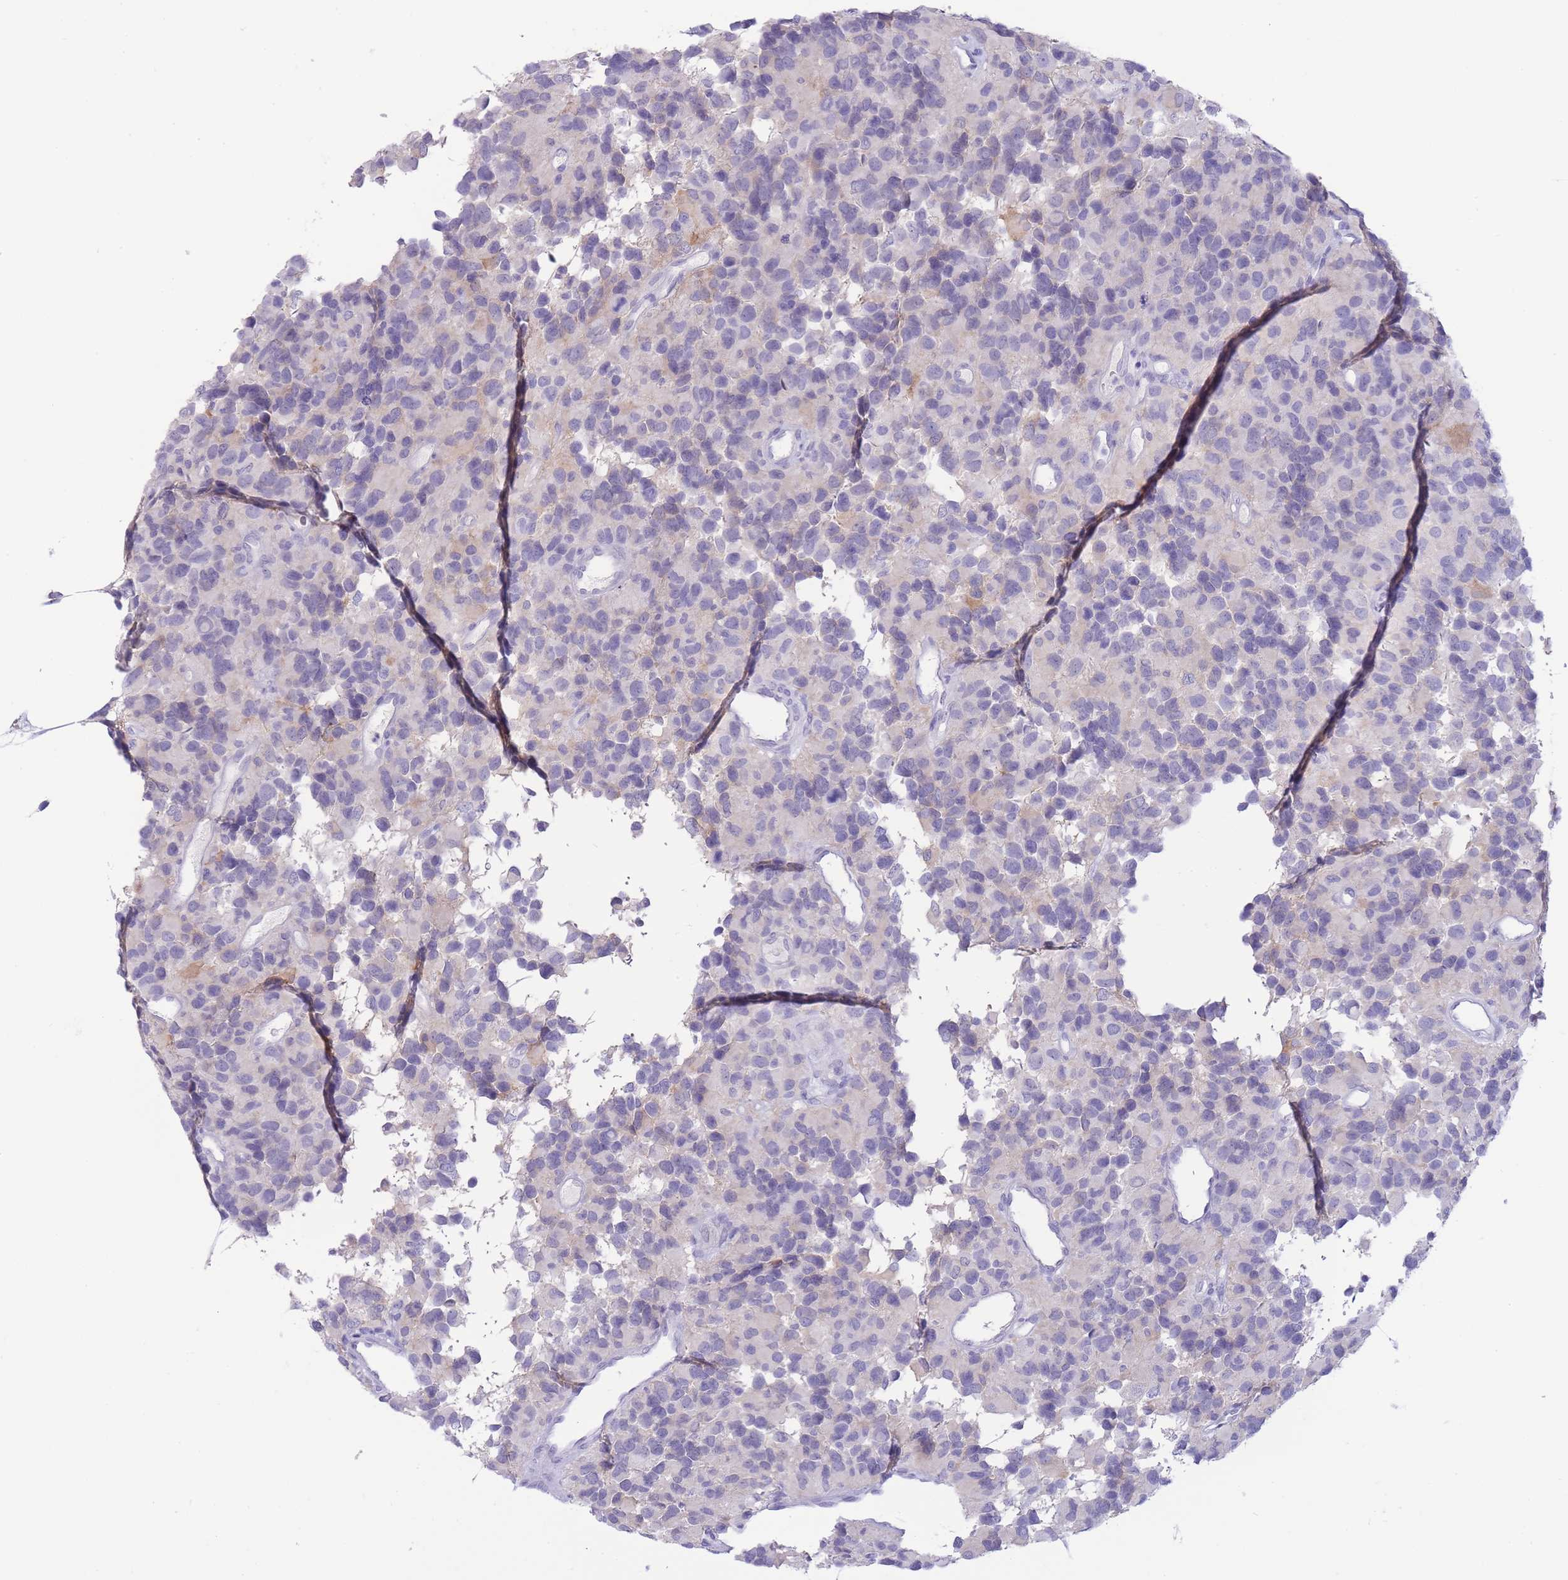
{"staining": {"intensity": "negative", "quantity": "none", "location": "none"}, "tissue": "glioma", "cell_type": "Tumor cells", "image_type": "cancer", "snomed": [{"axis": "morphology", "description": "Glioma, malignant, High grade"}, {"axis": "topography", "description": "Brain"}], "caption": "Human malignant high-grade glioma stained for a protein using IHC demonstrates no expression in tumor cells.", "gene": "ASAP3", "patient": {"sex": "male", "age": 77}}